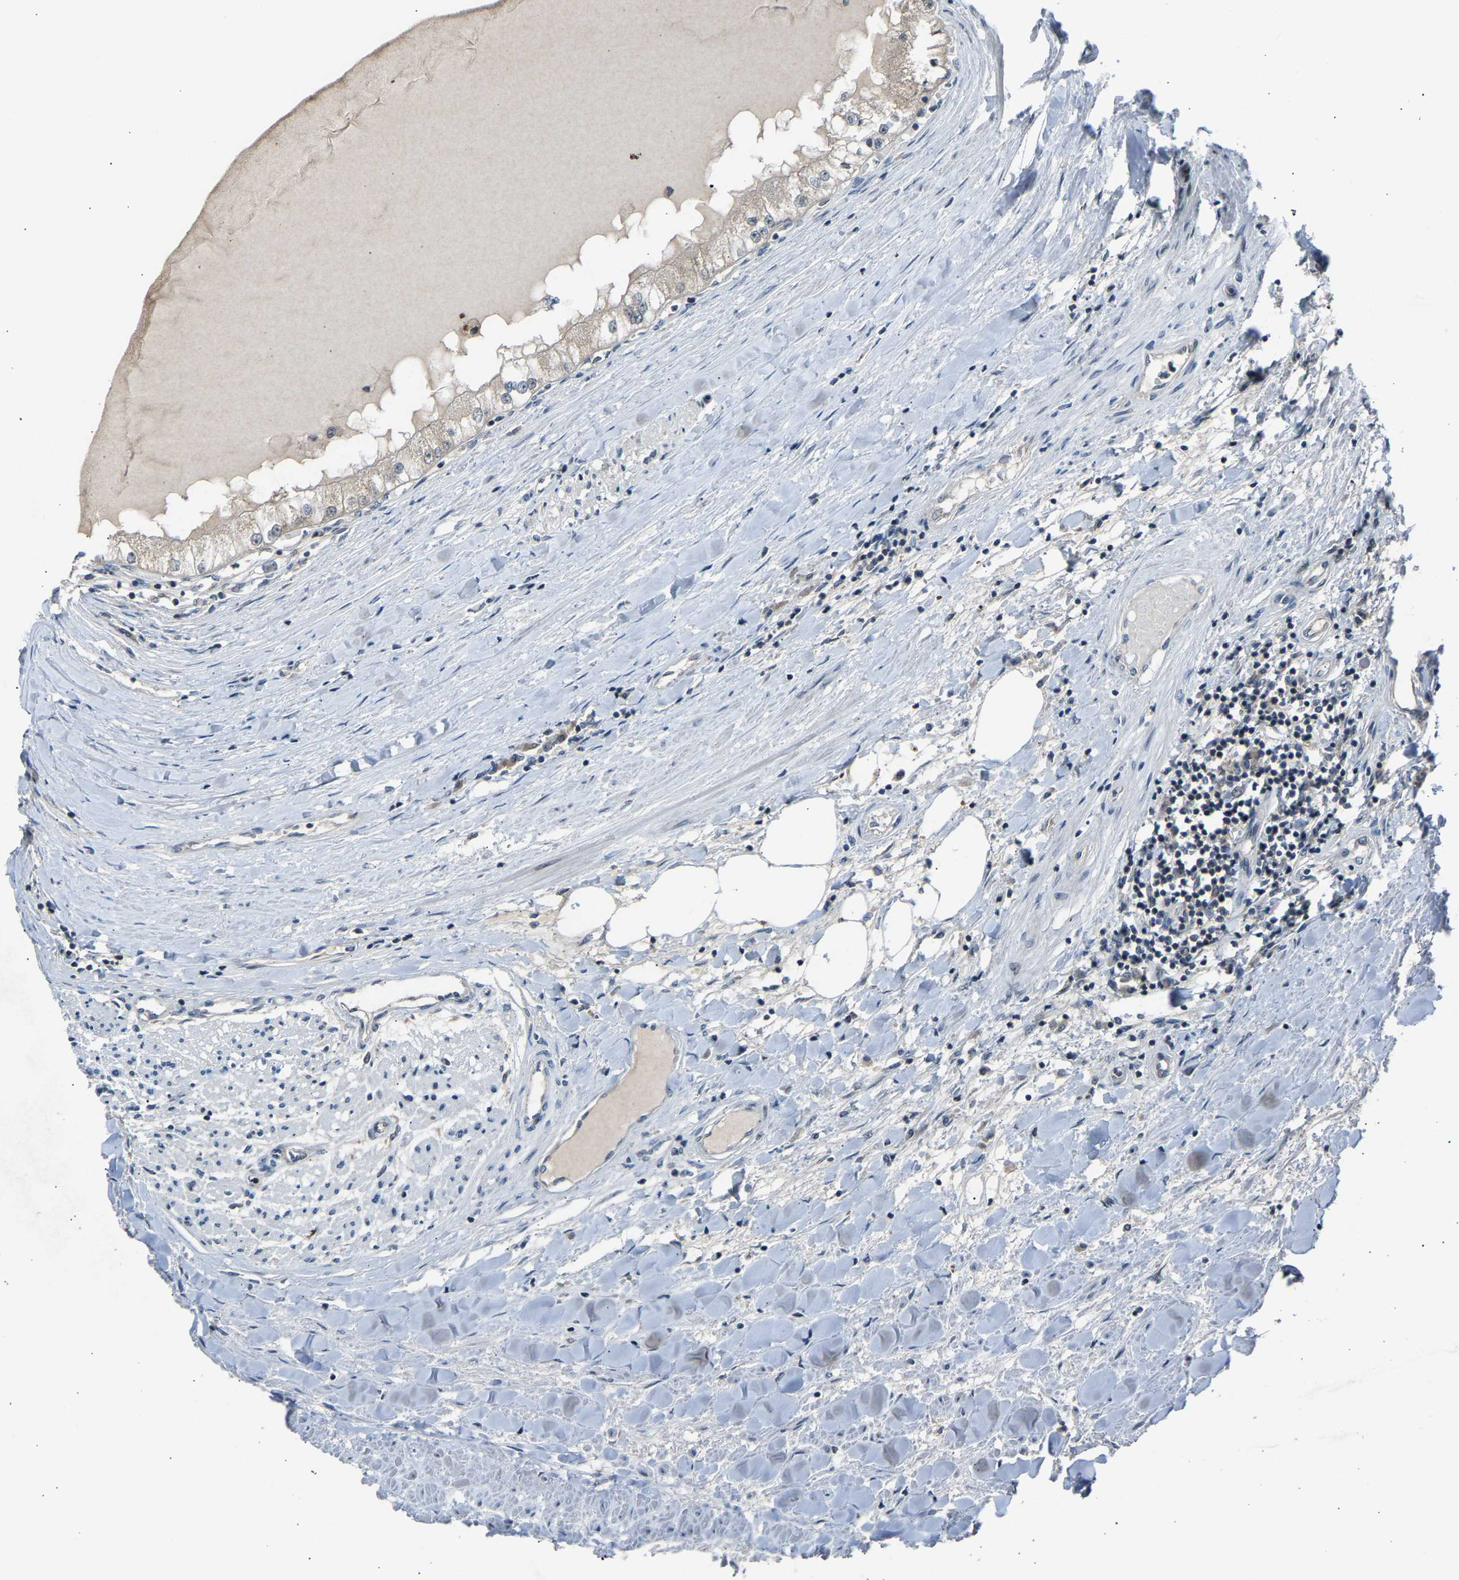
{"staining": {"intensity": "negative", "quantity": "none", "location": "none"}, "tissue": "renal cancer", "cell_type": "Tumor cells", "image_type": "cancer", "snomed": [{"axis": "morphology", "description": "Adenocarcinoma, NOS"}, {"axis": "topography", "description": "Kidney"}], "caption": "The histopathology image demonstrates no significant positivity in tumor cells of renal adenocarcinoma.", "gene": "SLIRP", "patient": {"sex": "male", "age": 68}}